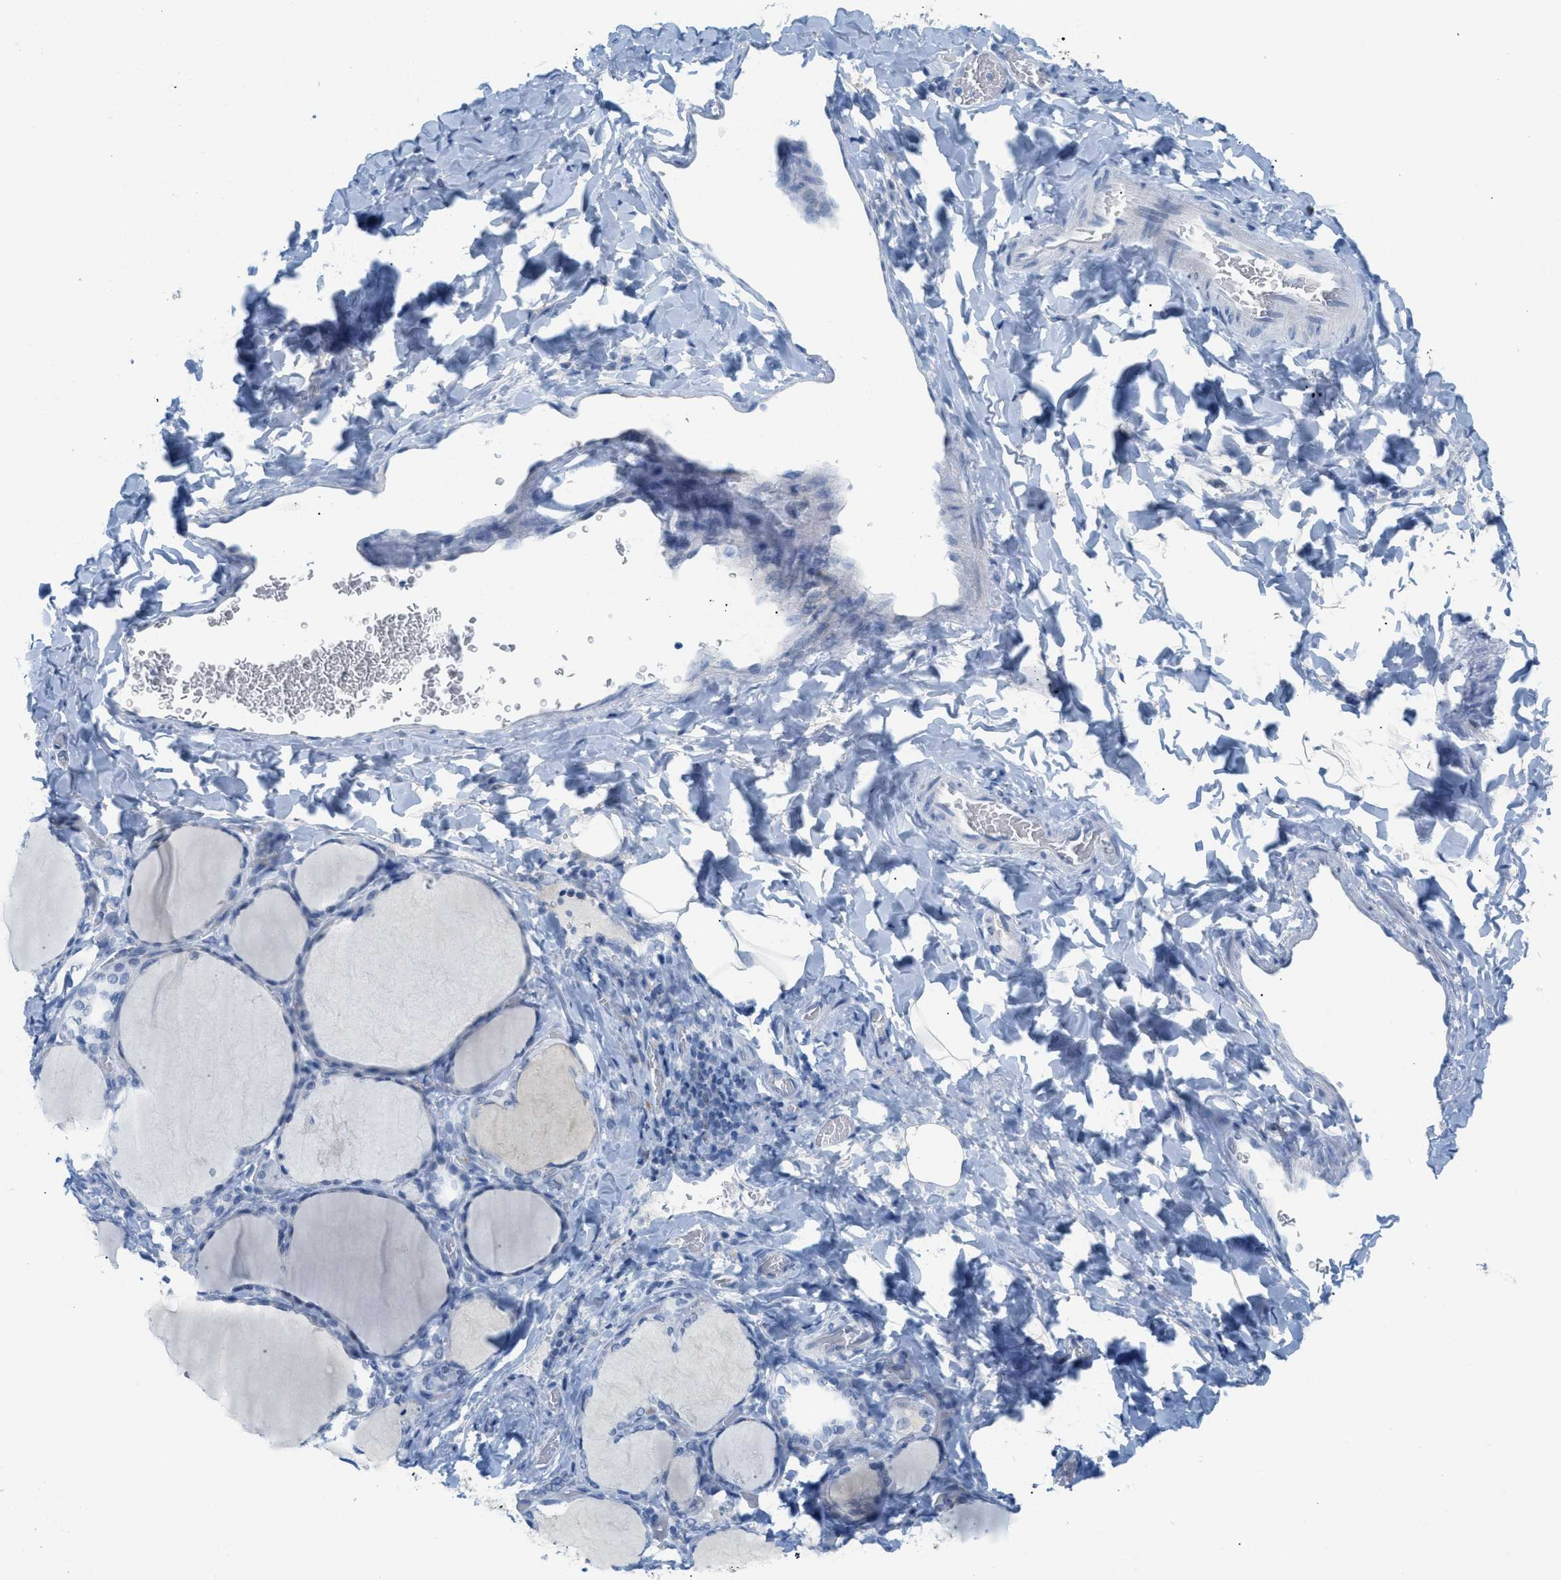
{"staining": {"intensity": "negative", "quantity": "none", "location": "none"}, "tissue": "thyroid gland", "cell_type": "Glandular cells", "image_type": "normal", "snomed": [{"axis": "morphology", "description": "Normal tissue, NOS"}, {"axis": "morphology", "description": "Papillary adenocarcinoma, NOS"}, {"axis": "topography", "description": "Thyroid gland"}], "caption": "Immunohistochemical staining of benign human thyroid gland reveals no significant positivity in glandular cells. (Immunohistochemistry, brightfield microscopy, high magnification).", "gene": "HSF2", "patient": {"sex": "female", "age": 30}}